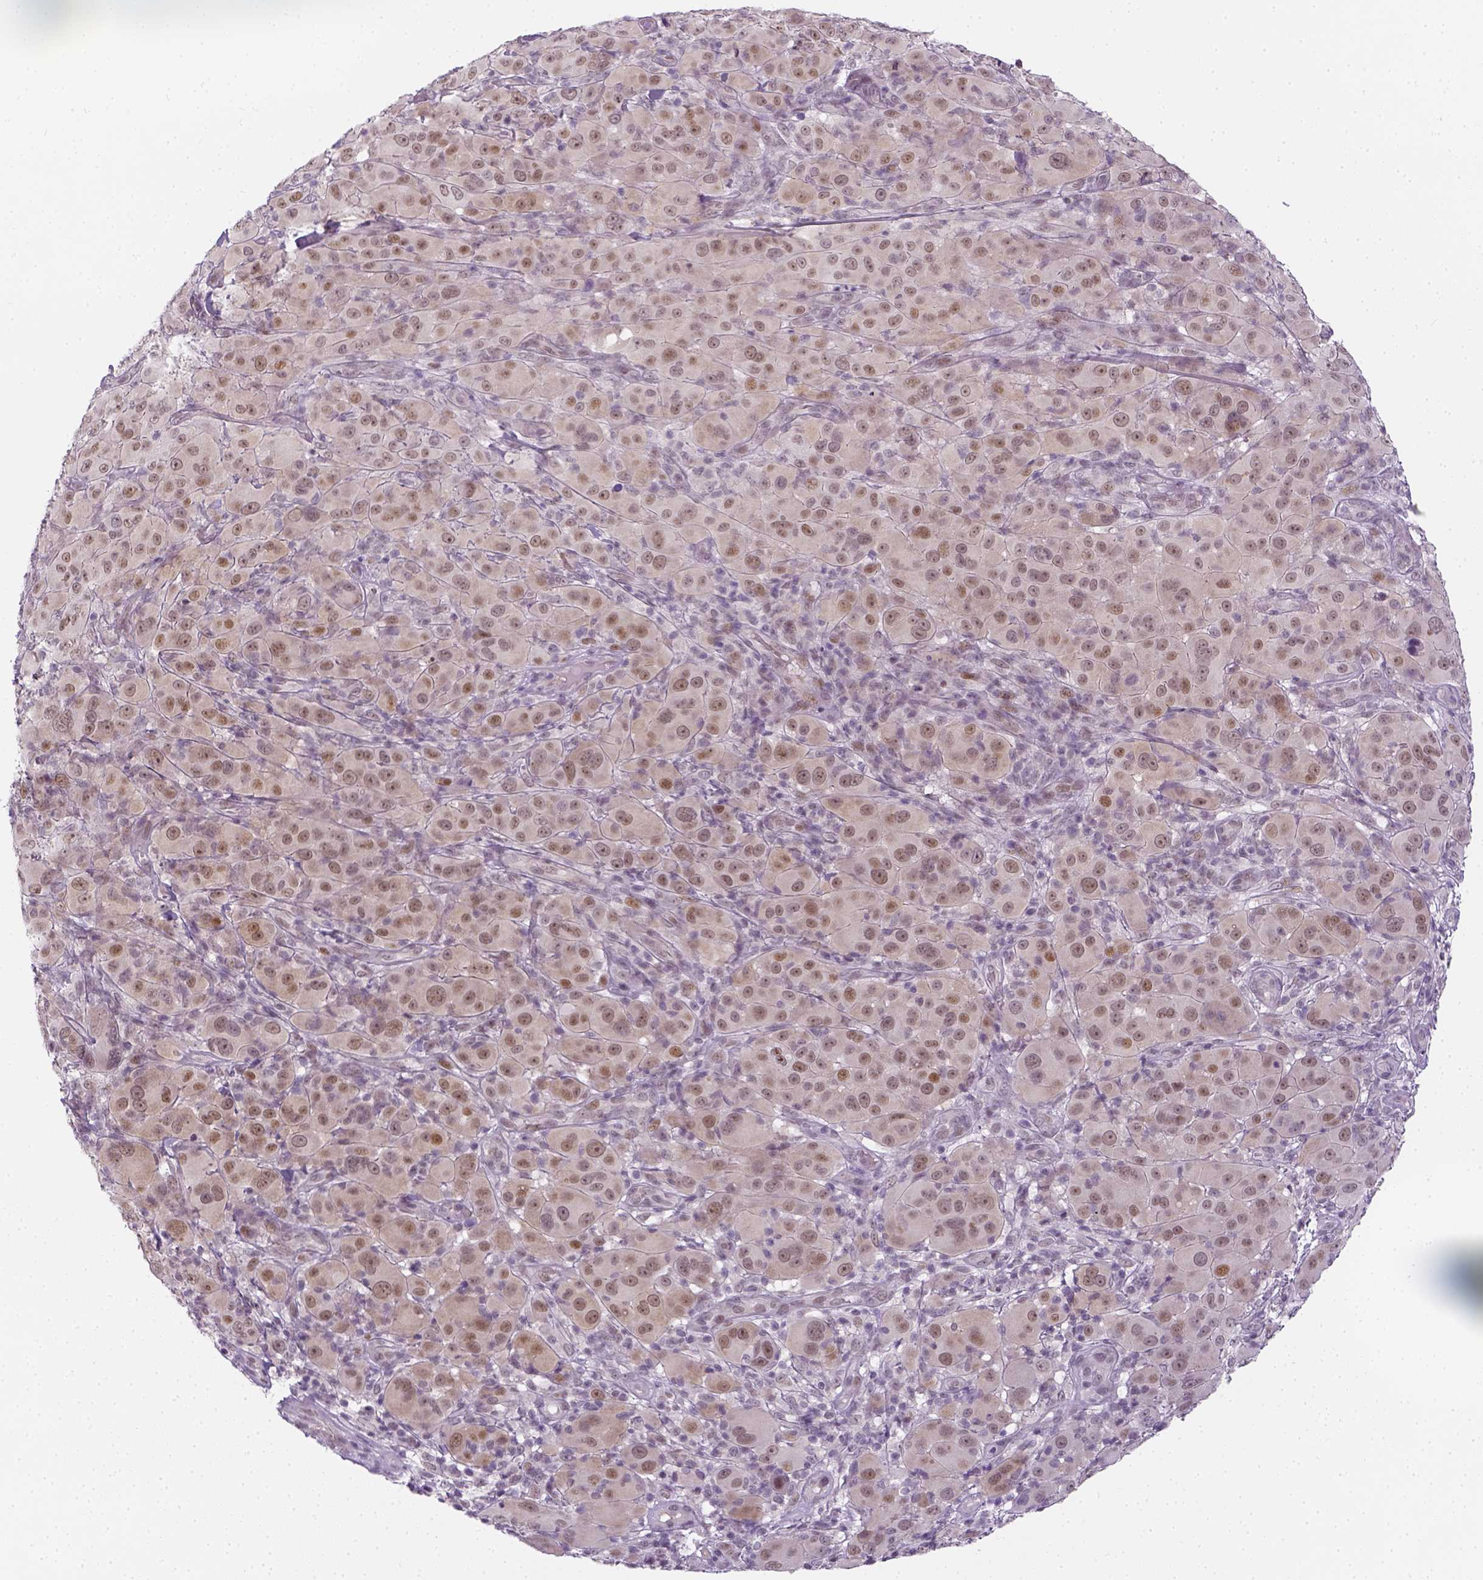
{"staining": {"intensity": "weak", "quantity": ">75%", "location": "nuclear"}, "tissue": "melanoma", "cell_type": "Tumor cells", "image_type": "cancer", "snomed": [{"axis": "morphology", "description": "Malignant melanoma, NOS"}, {"axis": "topography", "description": "Skin"}], "caption": "An image showing weak nuclear expression in approximately >75% of tumor cells in melanoma, as visualized by brown immunohistochemical staining.", "gene": "MAGEB3", "patient": {"sex": "female", "age": 87}}